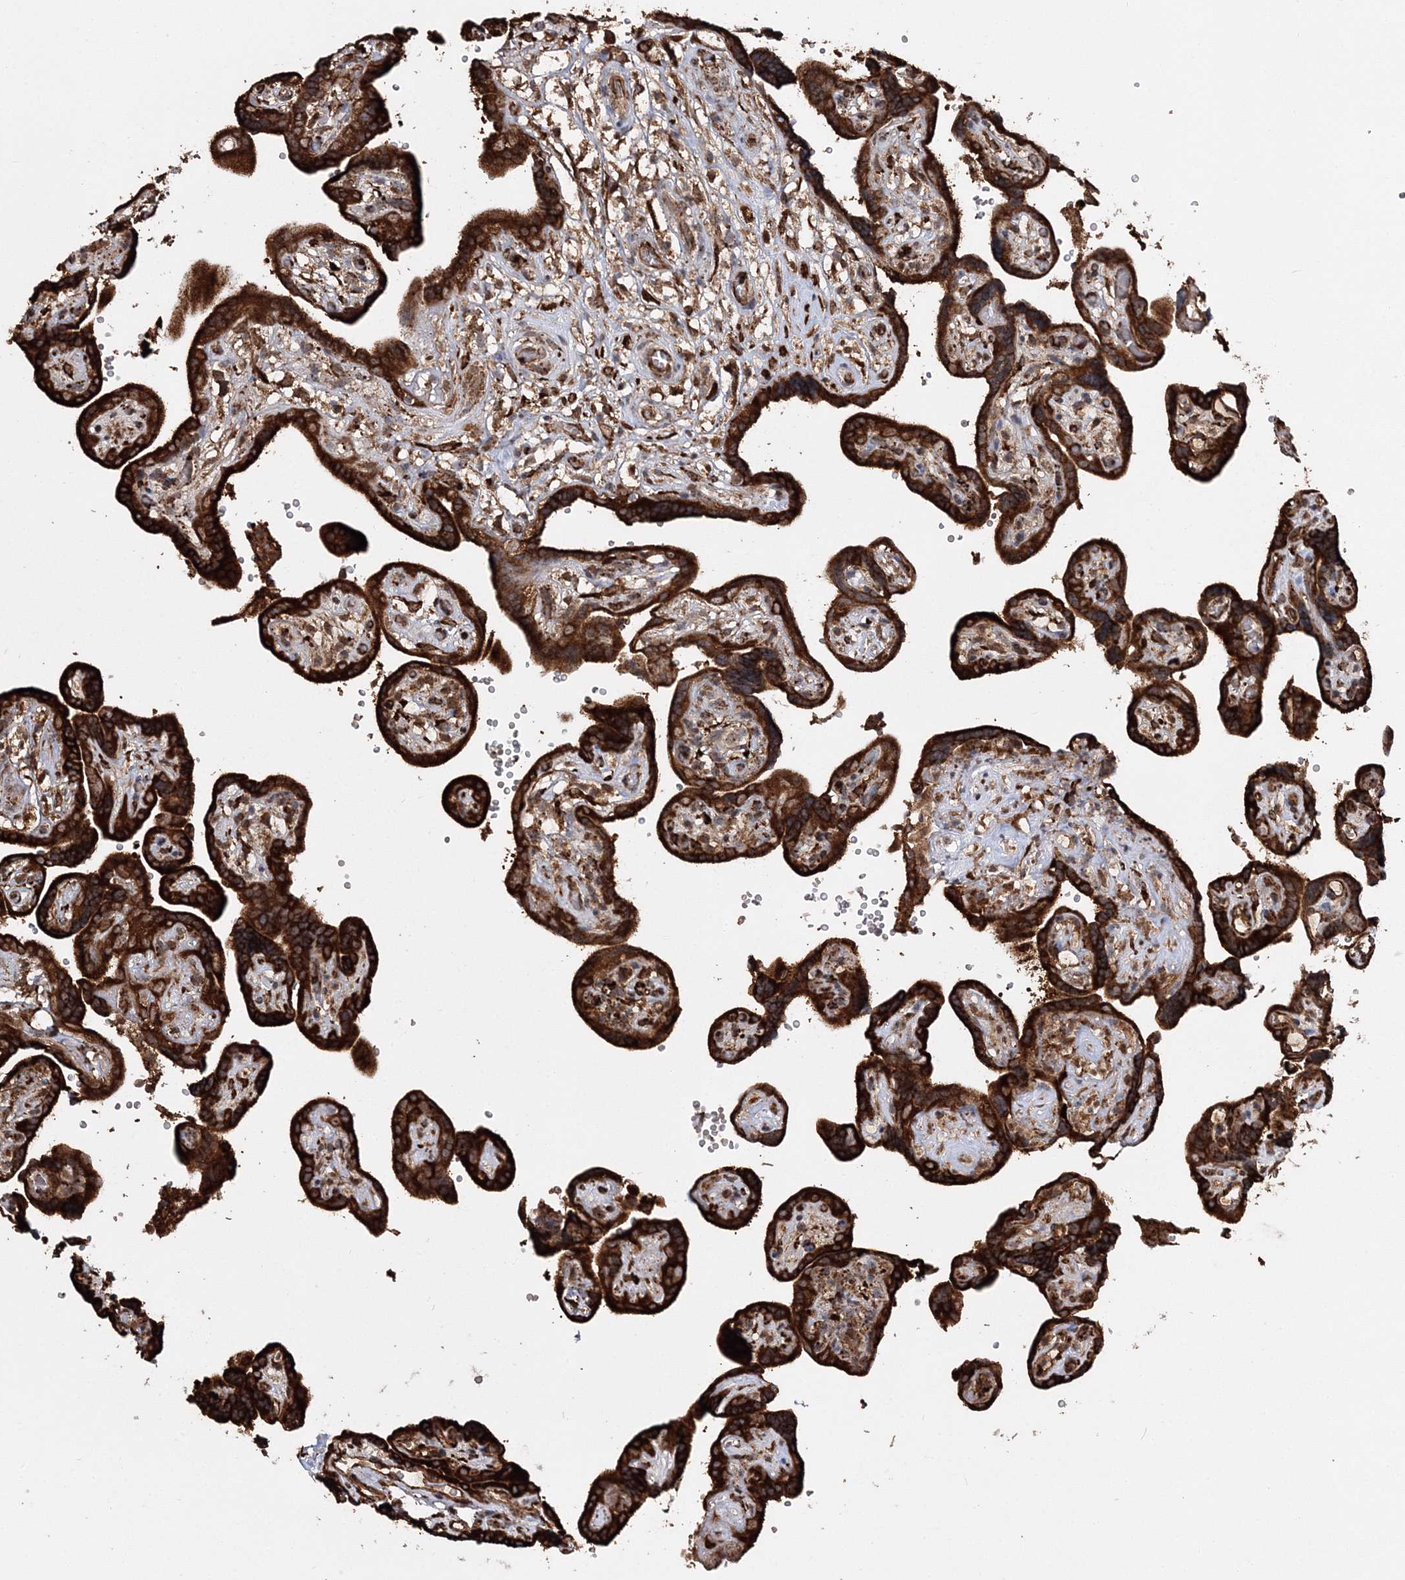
{"staining": {"intensity": "strong", "quantity": ">75%", "location": "cytoplasmic/membranous"}, "tissue": "placenta", "cell_type": "Trophoblastic cells", "image_type": "normal", "snomed": [{"axis": "morphology", "description": "Normal tissue, NOS"}, {"axis": "topography", "description": "Placenta"}], "caption": "Trophoblastic cells demonstrate high levels of strong cytoplasmic/membranous staining in approximately >75% of cells in unremarkable human placenta. The staining was performed using DAB to visualize the protein expression in brown, while the nuclei were stained in blue with hematoxylin (Magnification: 20x).", "gene": "SCRN3", "patient": {"sex": "female", "age": 30}}